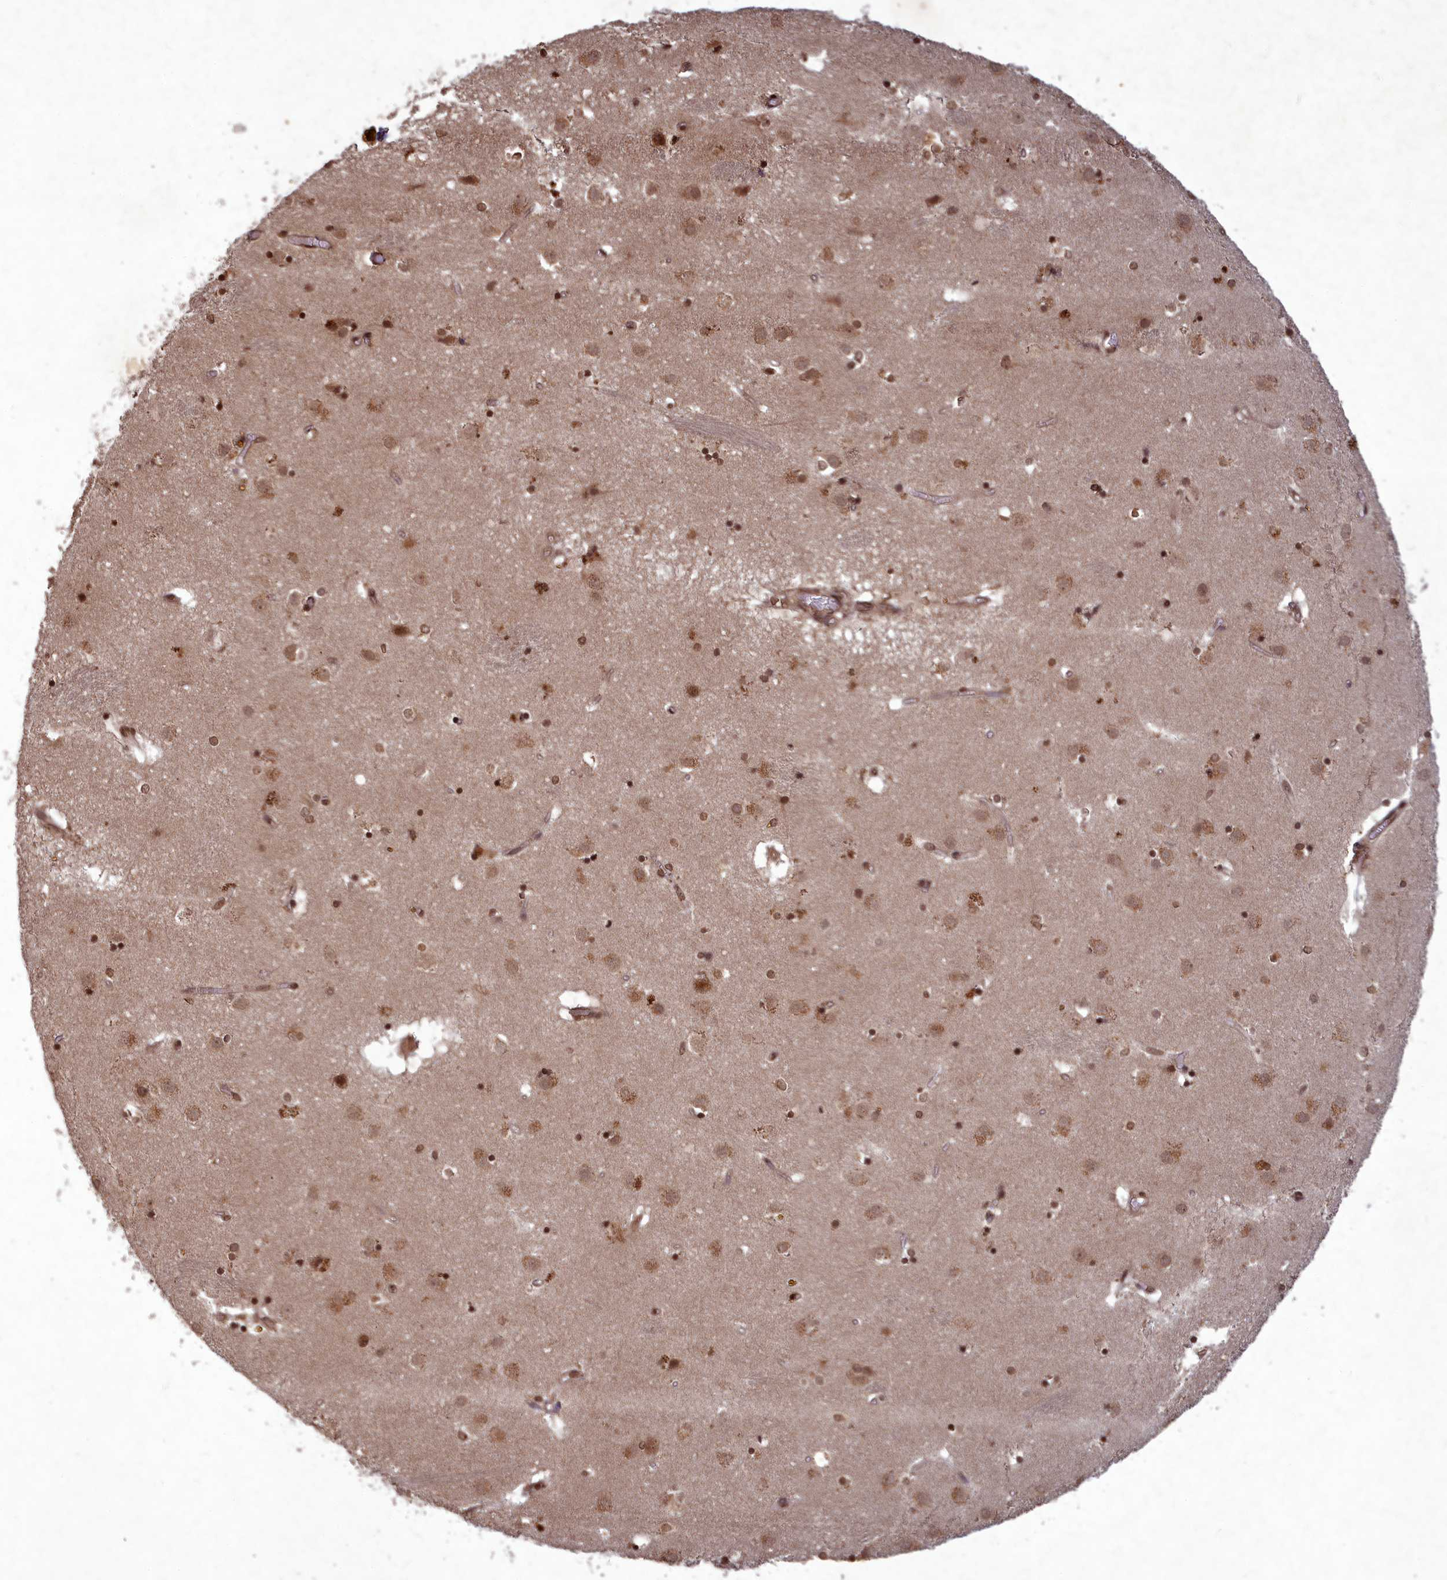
{"staining": {"intensity": "moderate", "quantity": ">75%", "location": "nuclear"}, "tissue": "caudate", "cell_type": "Glial cells", "image_type": "normal", "snomed": [{"axis": "morphology", "description": "Normal tissue, NOS"}, {"axis": "topography", "description": "Lateral ventricle wall"}], "caption": "Caudate was stained to show a protein in brown. There is medium levels of moderate nuclear positivity in approximately >75% of glial cells. (DAB (3,3'-diaminobenzidine) IHC with brightfield microscopy, high magnification).", "gene": "SRMS", "patient": {"sex": "male", "age": 70}}